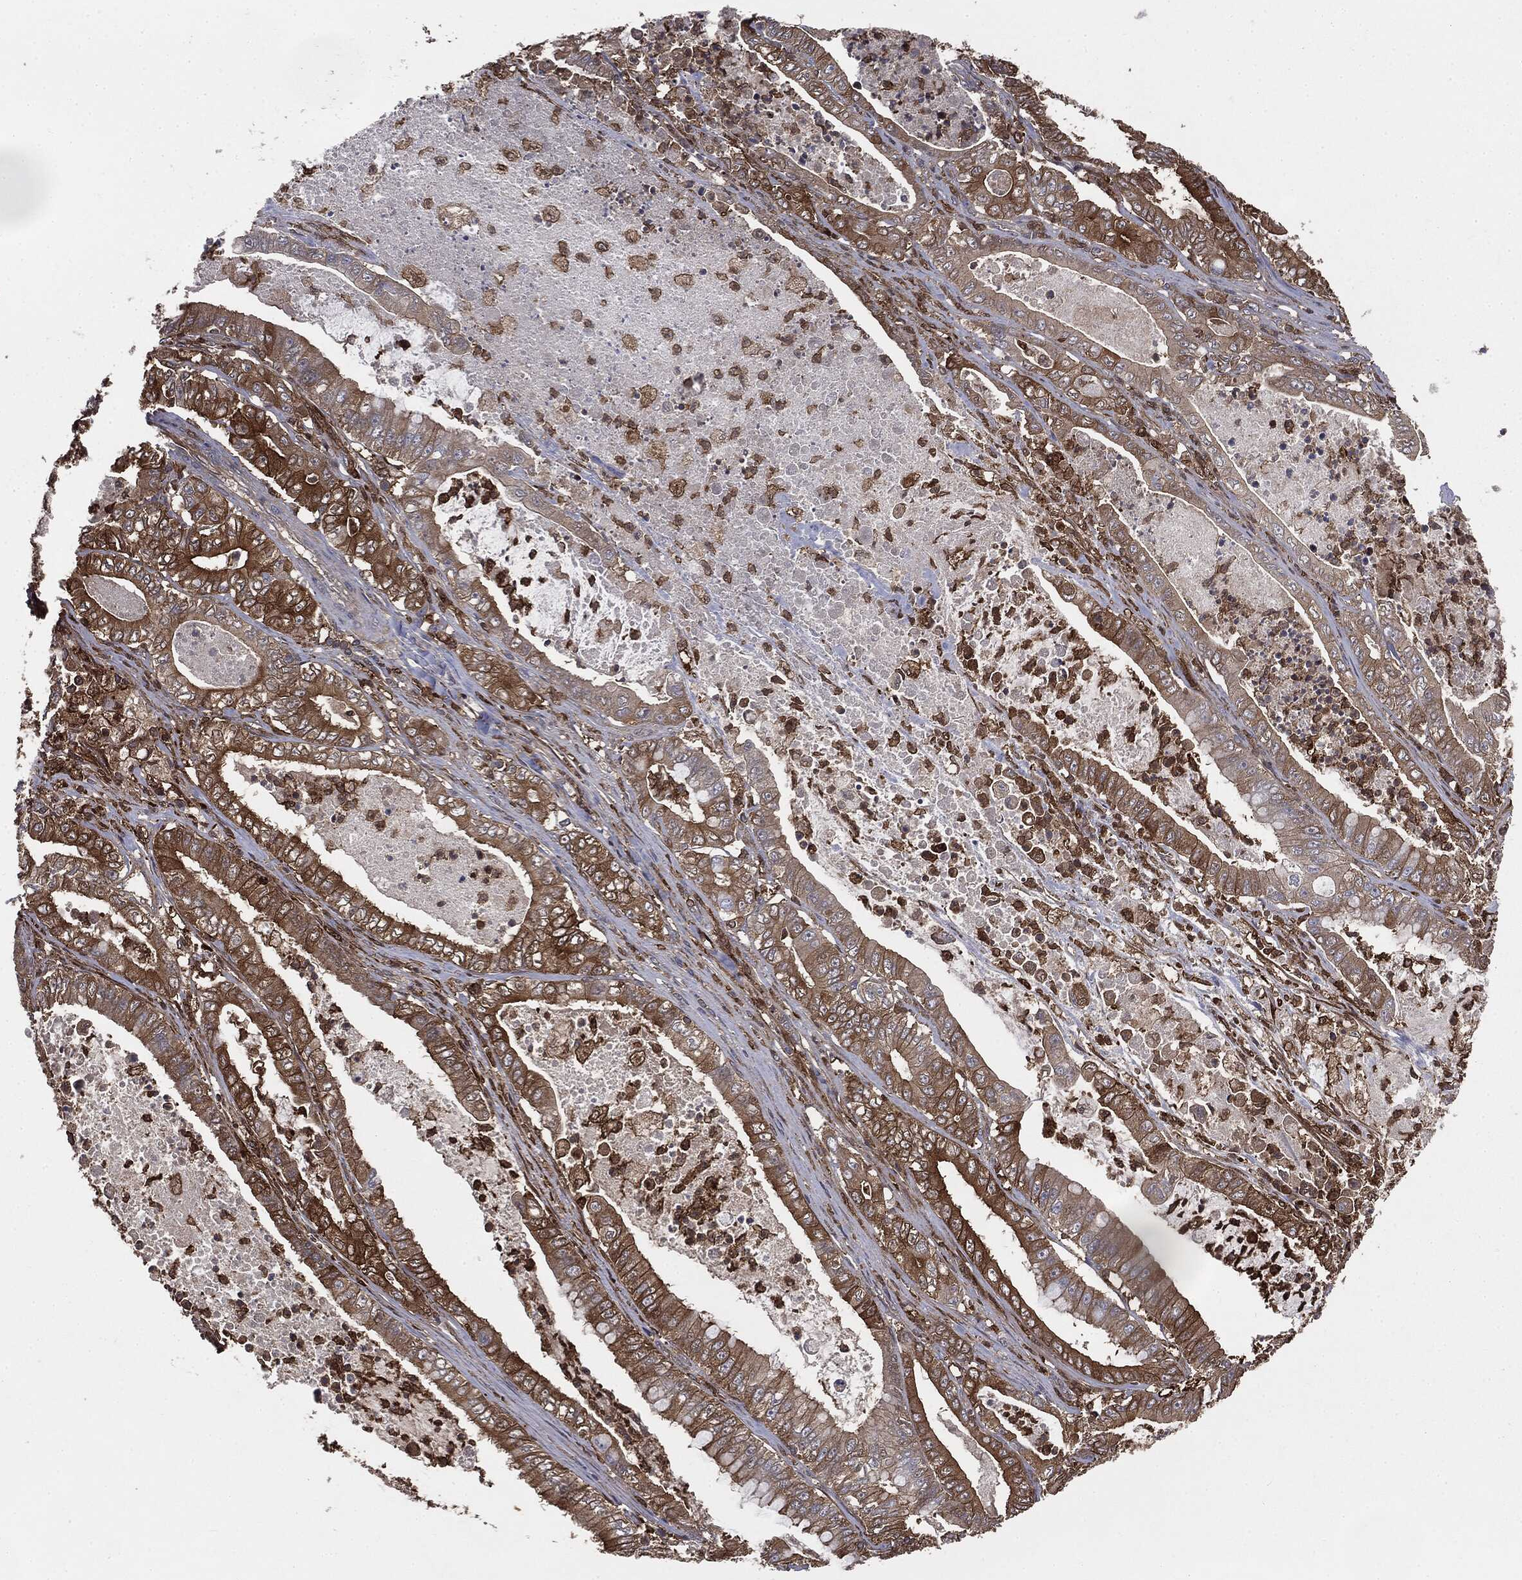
{"staining": {"intensity": "moderate", "quantity": ">75%", "location": "cytoplasmic/membranous"}, "tissue": "pancreatic cancer", "cell_type": "Tumor cells", "image_type": "cancer", "snomed": [{"axis": "morphology", "description": "Adenocarcinoma, NOS"}, {"axis": "topography", "description": "Pancreas"}], "caption": "Immunohistochemical staining of pancreatic cancer (adenocarcinoma) exhibits moderate cytoplasmic/membranous protein expression in about >75% of tumor cells. (DAB (3,3'-diaminobenzidine) IHC, brown staining for protein, blue staining for nuclei).", "gene": "GNB5", "patient": {"sex": "male", "age": 71}}